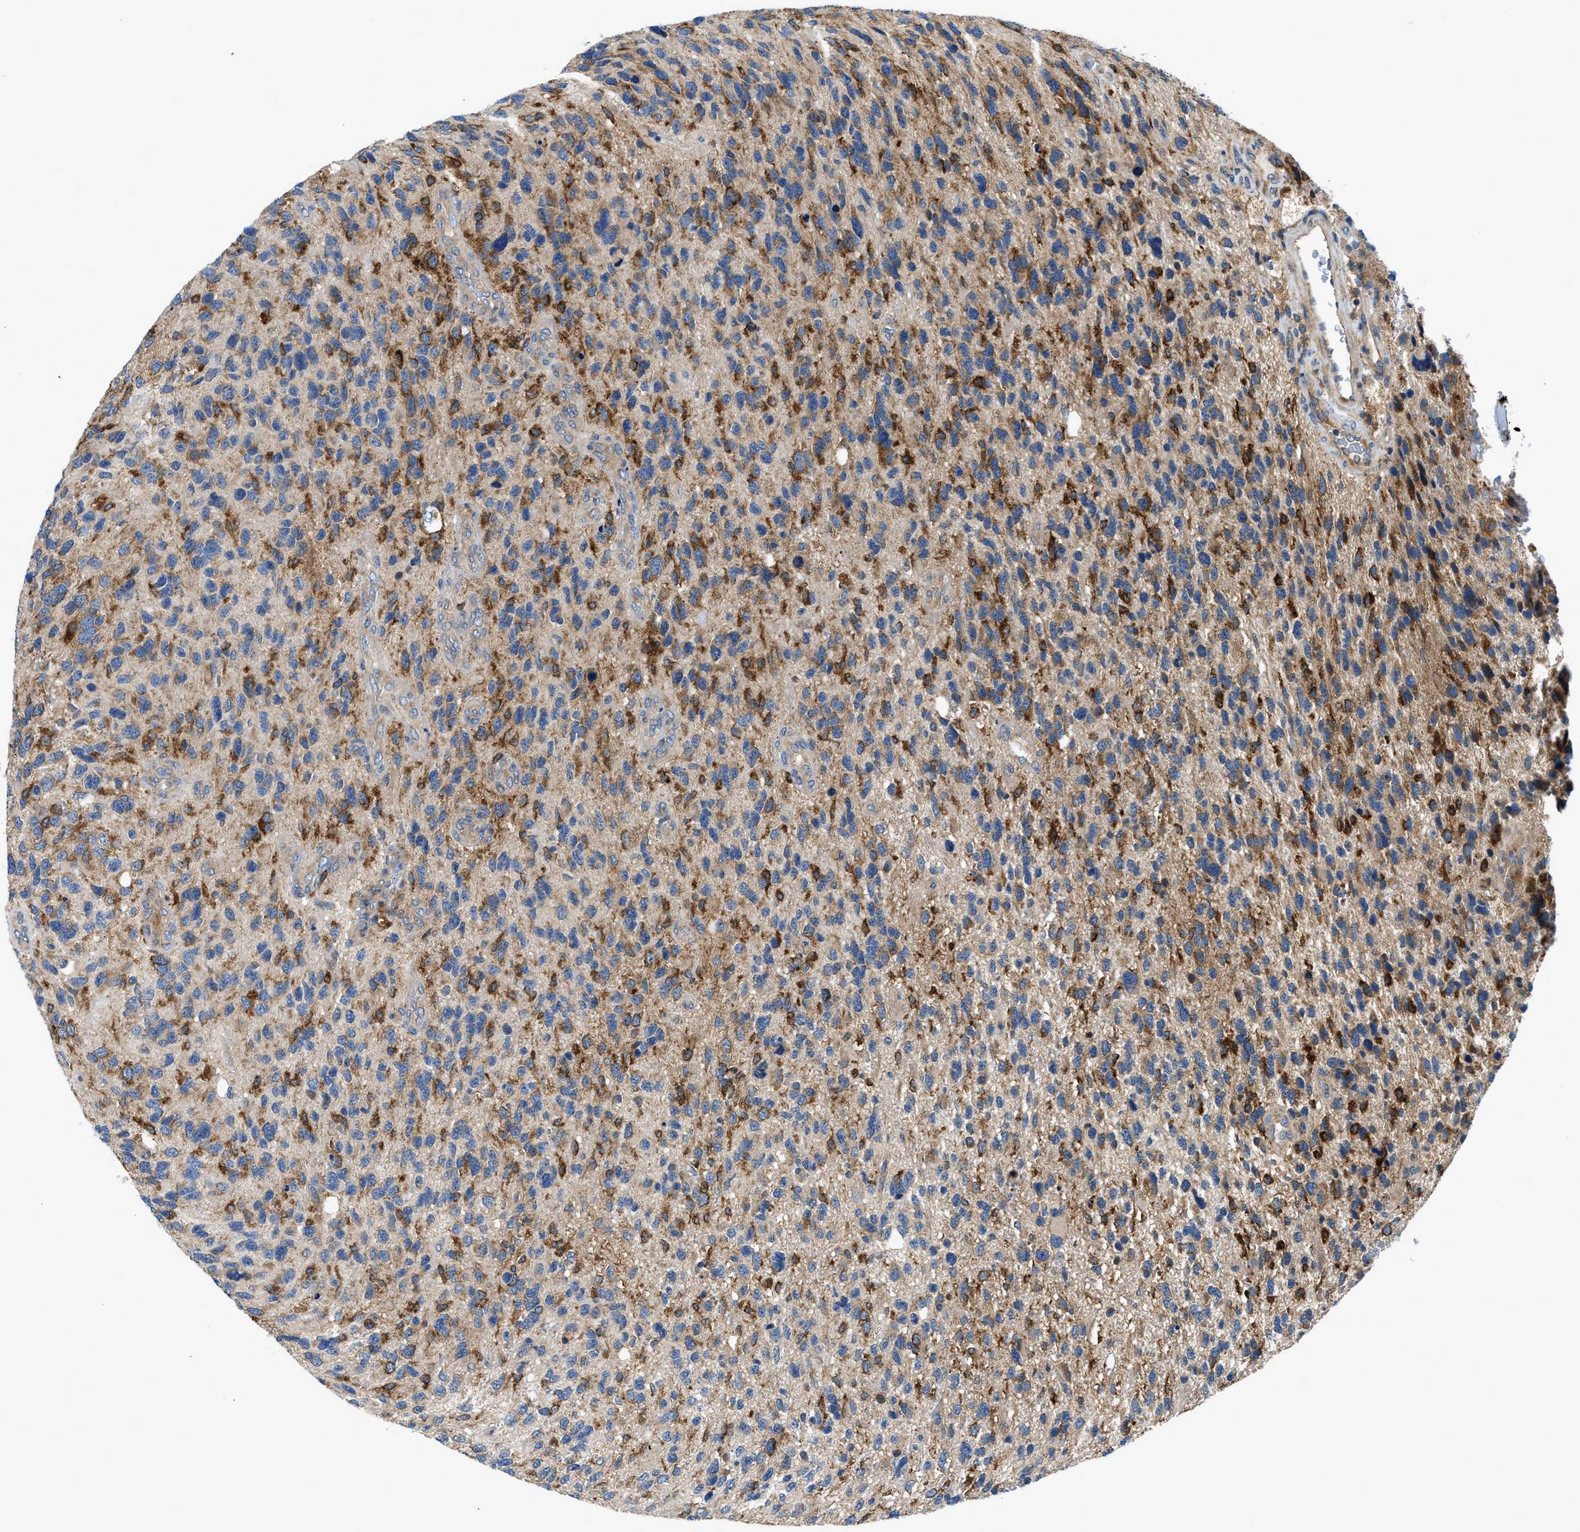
{"staining": {"intensity": "moderate", "quantity": "25%-75%", "location": "cytoplasmic/membranous"}, "tissue": "glioma", "cell_type": "Tumor cells", "image_type": "cancer", "snomed": [{"axis": "morphology", "description": "Glioma, malignant, High grade"}, {"axis": "topography", "description": "Brain"}], "caption": "IHC (DAB (3,3'-diaminobenzidine)) staining of human high-grade glioma (malignant) shows moderate cytoplasmic/membranous protein staining in approximately 25%-75% of tumor cells. The staining was performed using DAB to visualize the protein expression in brown, while the nuclei were stained in blue with hematoxylin (Magnification: 20x).", "gene": "LPIN2", "patient": {"sex": "female", "age": 58}}